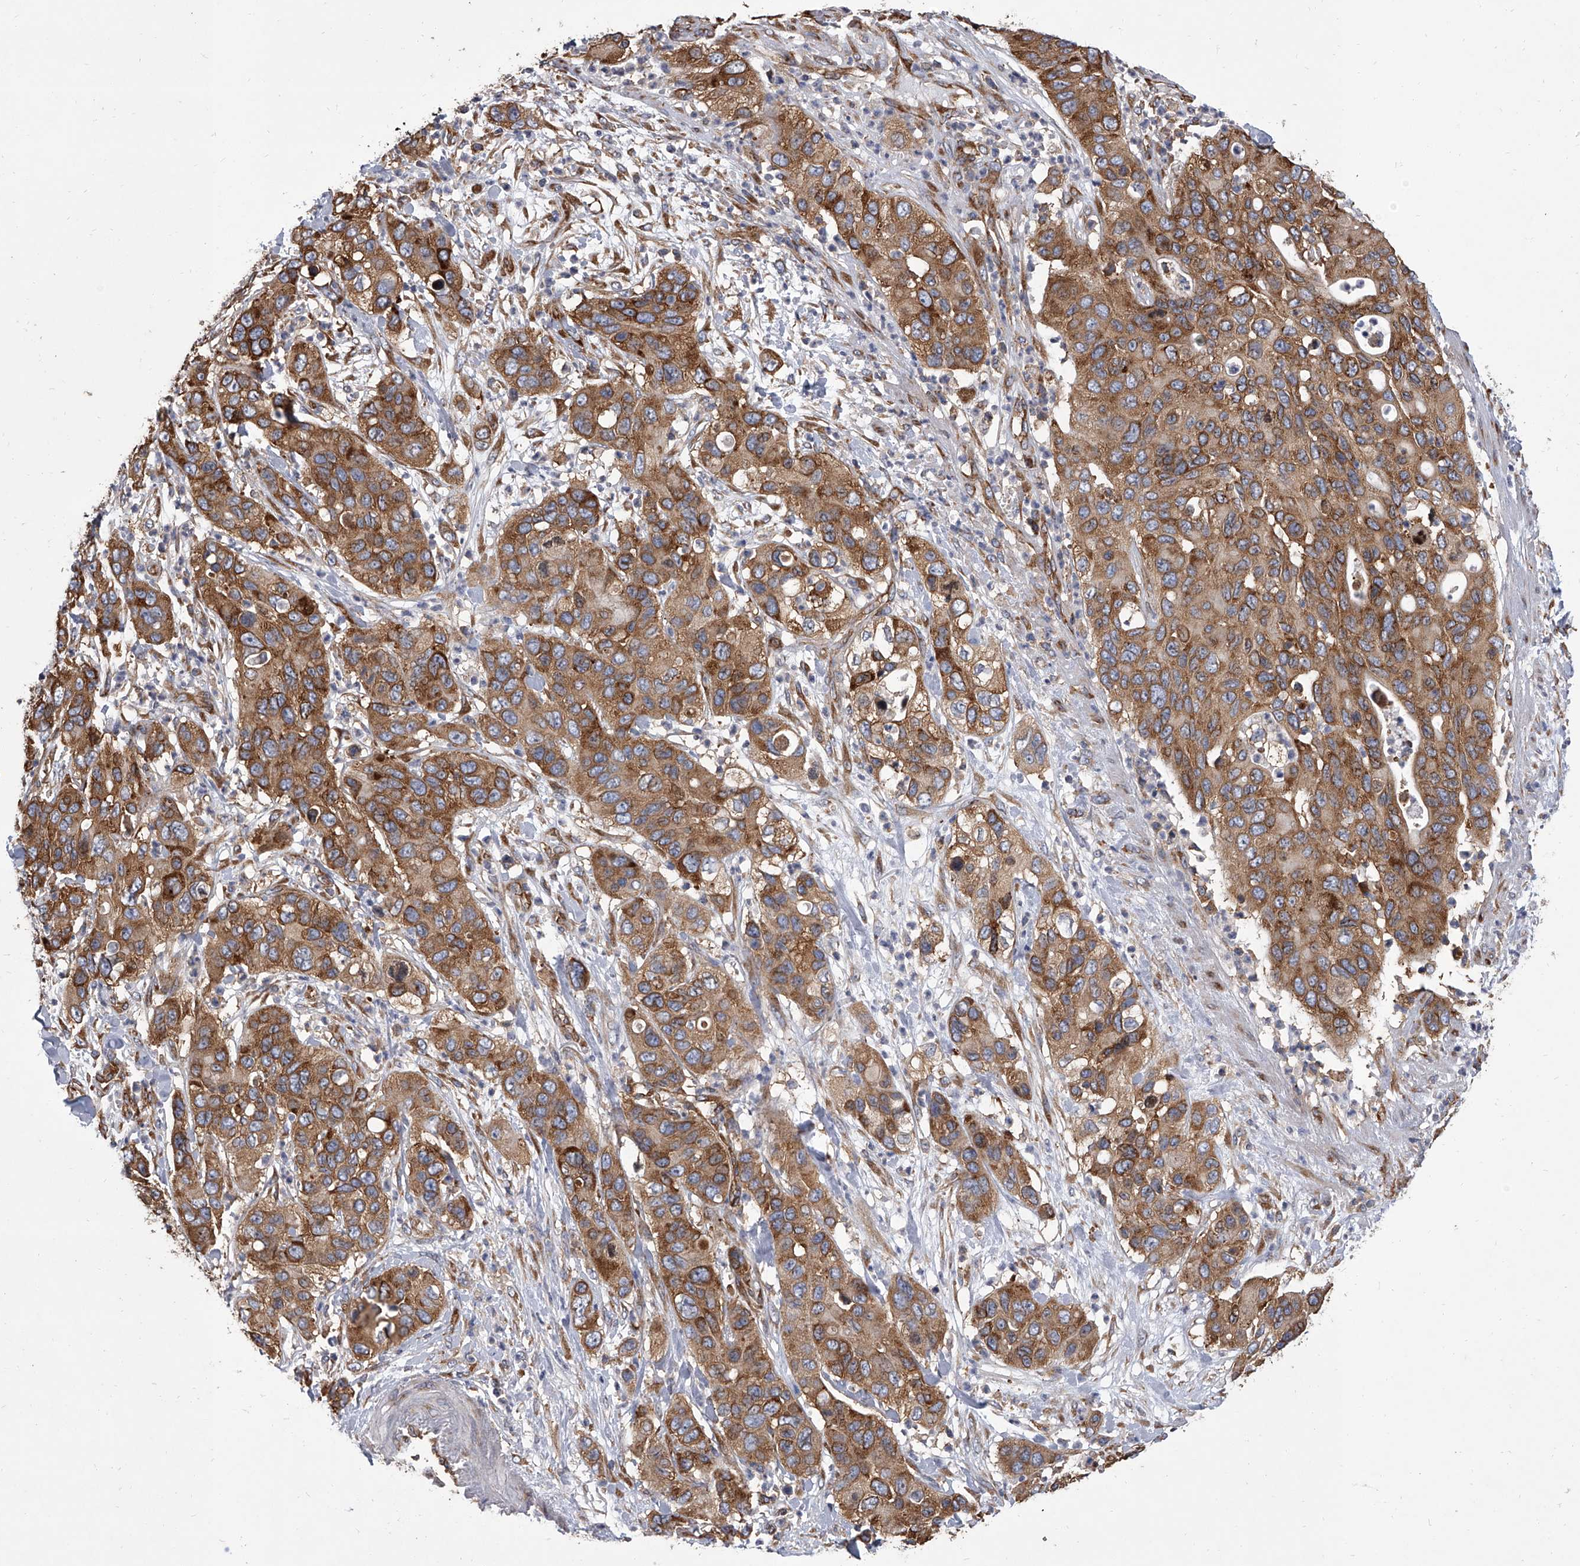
{"staining": {"intensity": "moderate", "quantity": ">75%", "location": "cytoplasmic/membranous"}, "tissue": "pancreatic cancer", "cell_type": "Tumor cells", "image_type": "cancer", "snomed": [{"axis": "morphology", "description": "Adenocarcinoma, NOS"}, {"axis": "topography", "description": "Pancreas"}], "caption": "Human pancreatic cancer stained with a brown dye exhibits moderate cytoplasmic/membranous positive expression in about >75% of tumor cells.", "gene": "EIF2S2", "patient": {"sex": "female", "age": 71}}